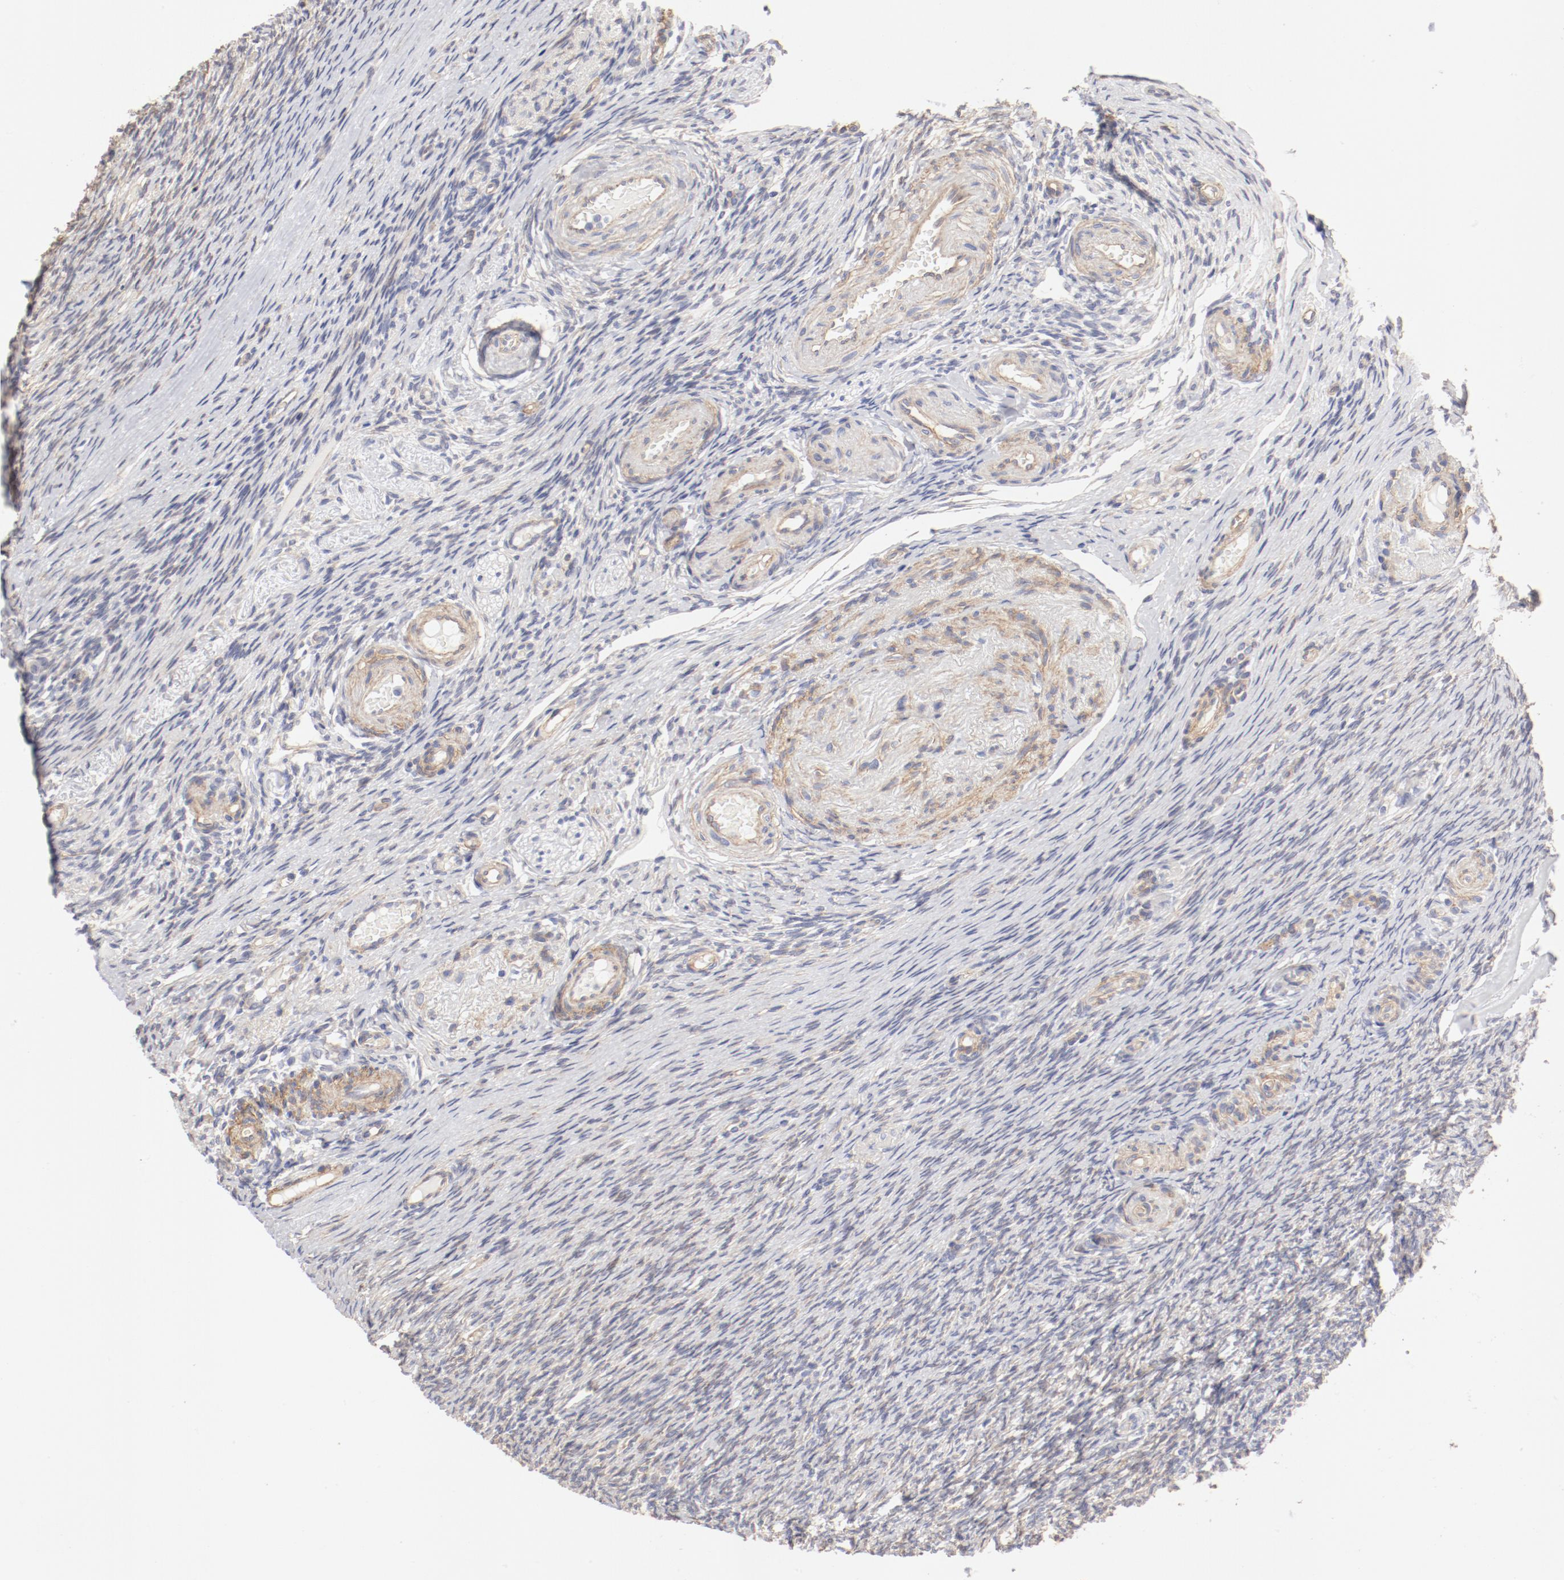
{"staining": {"intensity": "negative", "quantity": "none", "location": "none"}, "tissue": "ovary", "cell_type": "Follicle cells", "image_type": "normal", "snomed": [{"axis": "morphology", "description": "Normal tissue, NOS"}, {"axis": "topography", "description": "Ovary"}], "caption": "The image demonstrates no significant positivity in follicle cells of ovary.", "gene": "LAX1", "patient": {"sex": "female", "age": 60}}